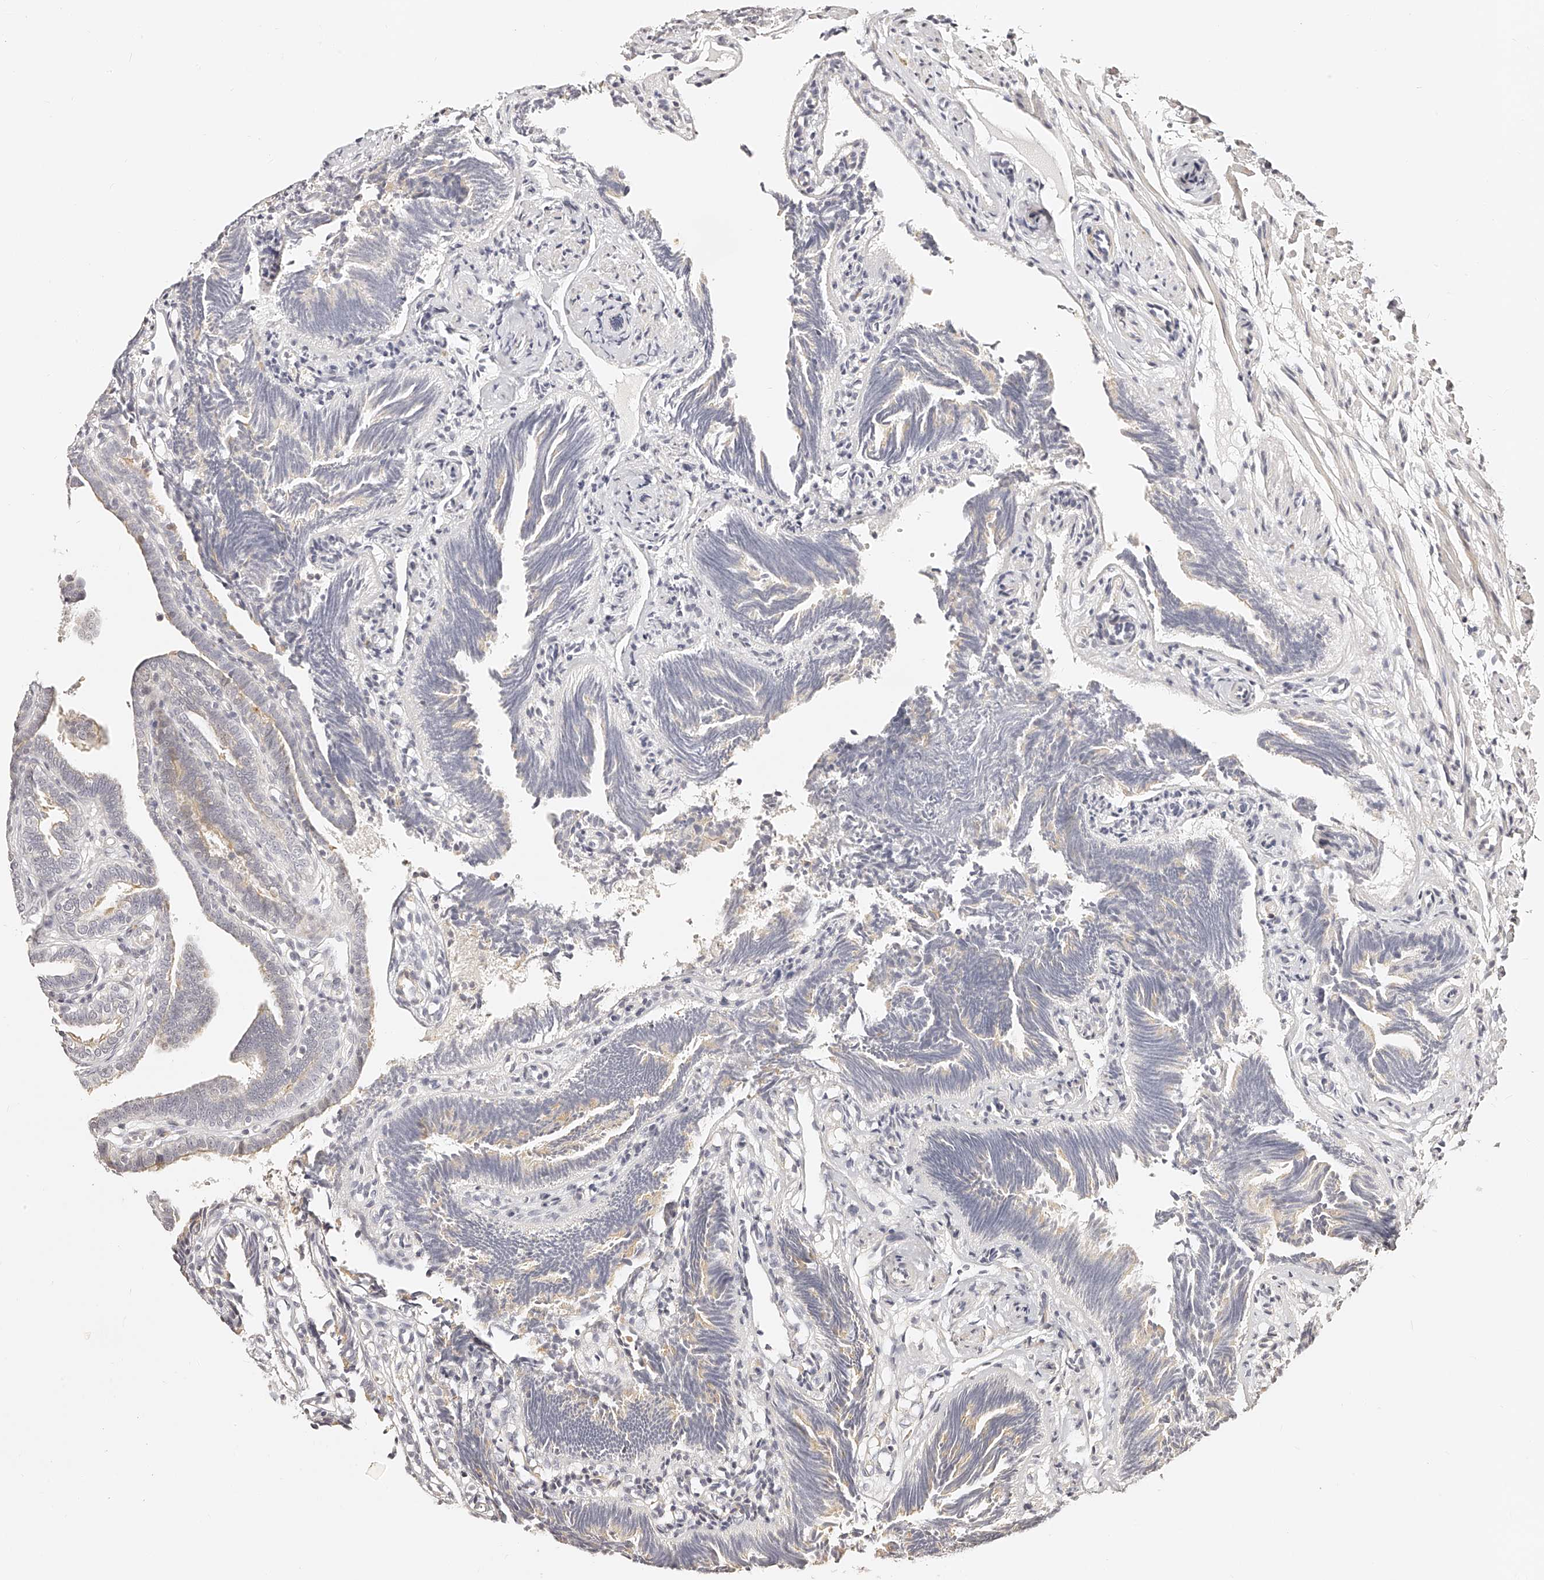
{"staining": {"intensity": "weak", "quantity": "25%-75%", "location": "cytoplasmic/membranous"}, "tissue": "fallopian tube", "cell_type": "Glandular cells", "image_type": "normal", "snomed": [{"axis": "morphology", "description": "Normal tissue, NOS"}, {"axis": "topography", "description": "Fallopian tube"}], "caption": "High-magnification brightfield microscopy of normal fallopian tube stained with DAB (3,3'-diaminobenzidine) (brown) and counterstained with hematoxylin (blue). glandular cells exhibit weak cytoplasmic/membranous expression is present in approximately25%-75% of cells.", "gene": "ZNF789", "patient": {"sex": "female", "age": 39}}